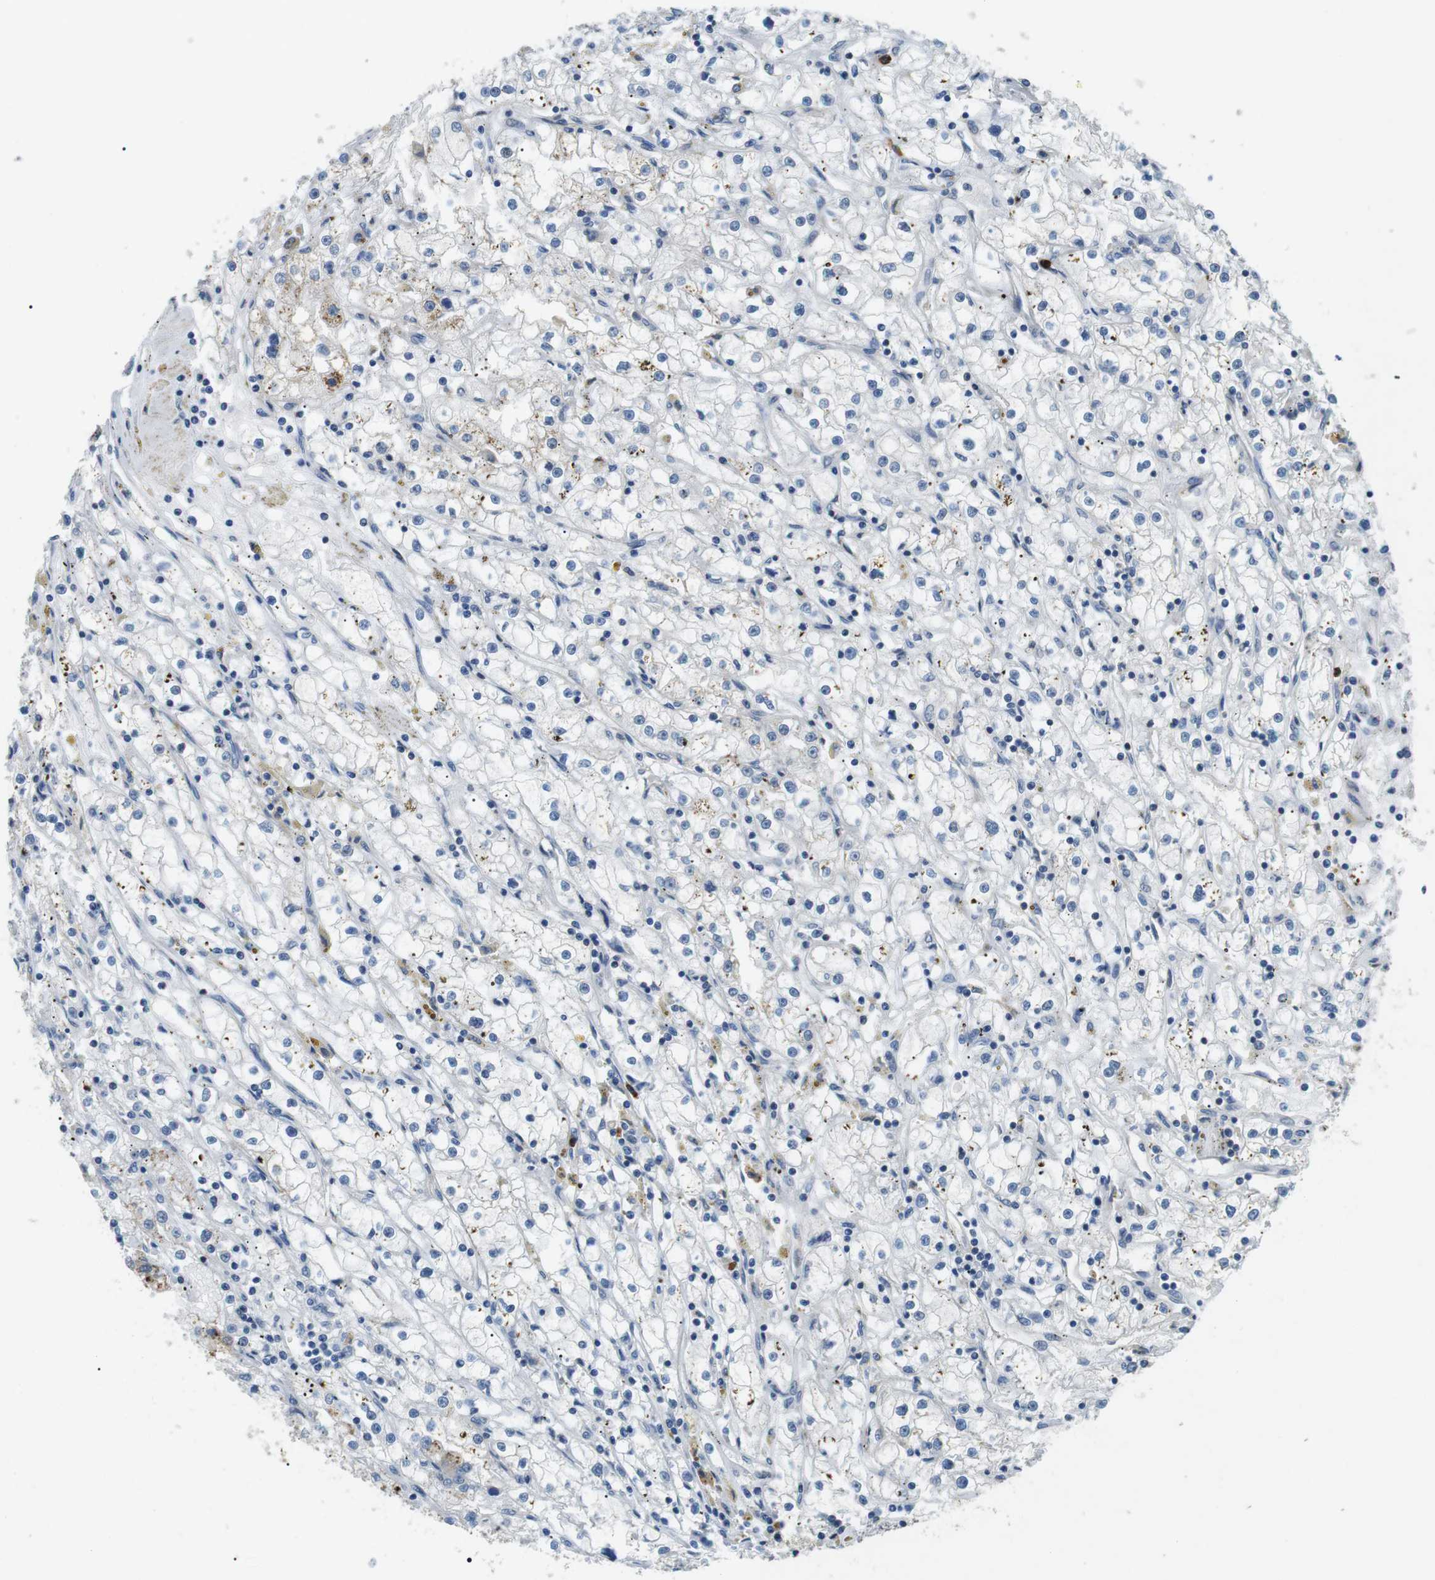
{"staining": {"intensity": "negative", "quantity": "none", "location": "none"}, "tissue": "renal cancer", "cell_type": "Tumor cells", "image_type": "cancer", "snomed": [{"axis": "morphology", "description": "Adenocarcinoma, NOS"}, {"axis": "topography", "description": "Kidney"}], "caption": "Immunohistochemistry image of neoplastic tissue: human renal cancer (adenocarcinoma) stained with DAB demonstrates no significant protein positivity in tumor cells. The staining was performed using DAB to visualize the protein expression in brown, while the nuclei were stained in blue with hematoxylin (Magnification: 20x).", "gene": "GZMM", "patient": {"sex": "male", "age": 56}}